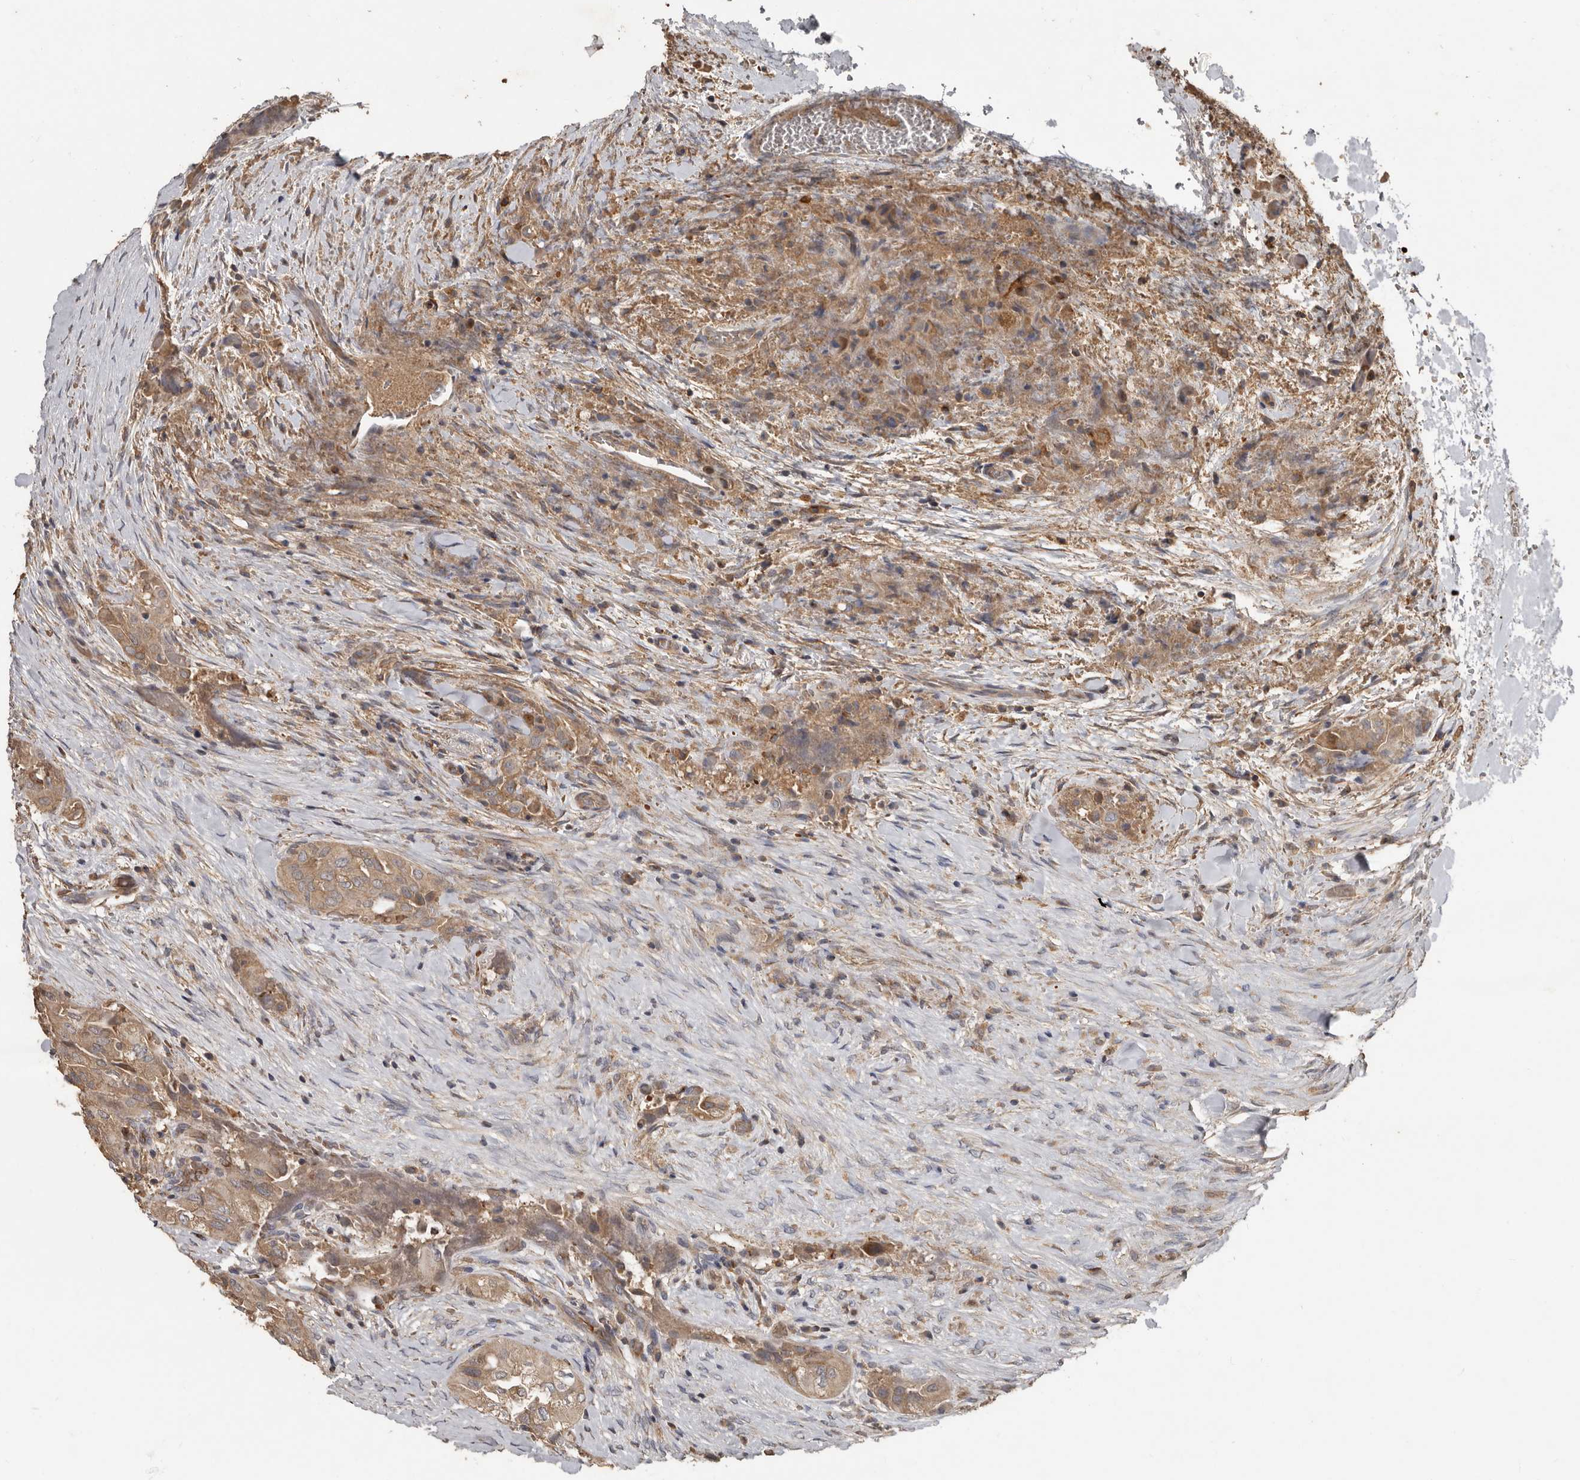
{"staining": {"intensity": "moderate", "quantity": ">75%", "location": "cytoplasmic/membranous"}, "tissue": "thyroid cancer", "cell_type": "Tumor cells", "image_type": "cancer", "snomed": [{"axis": "morphology", "description": "Papillary adenocarcinoma, NOS"}, {"axis": "topography", "description": "Thyroid gland"}], "caption": "A brown stain labels moderate cytoplasmic/membranous positivity of a protein in thyroid cancer (papillary adenocarcinoma) tumor cells. The staining was performed using DAB (3,3'-diaminobenzidine) to visualize the protein expression in brown, while the nuclei were stained in blue with hematoxylin (Magnification: 20x).", "gene": "KIF26B", "patient": {"sex": "female", "age": 59}}